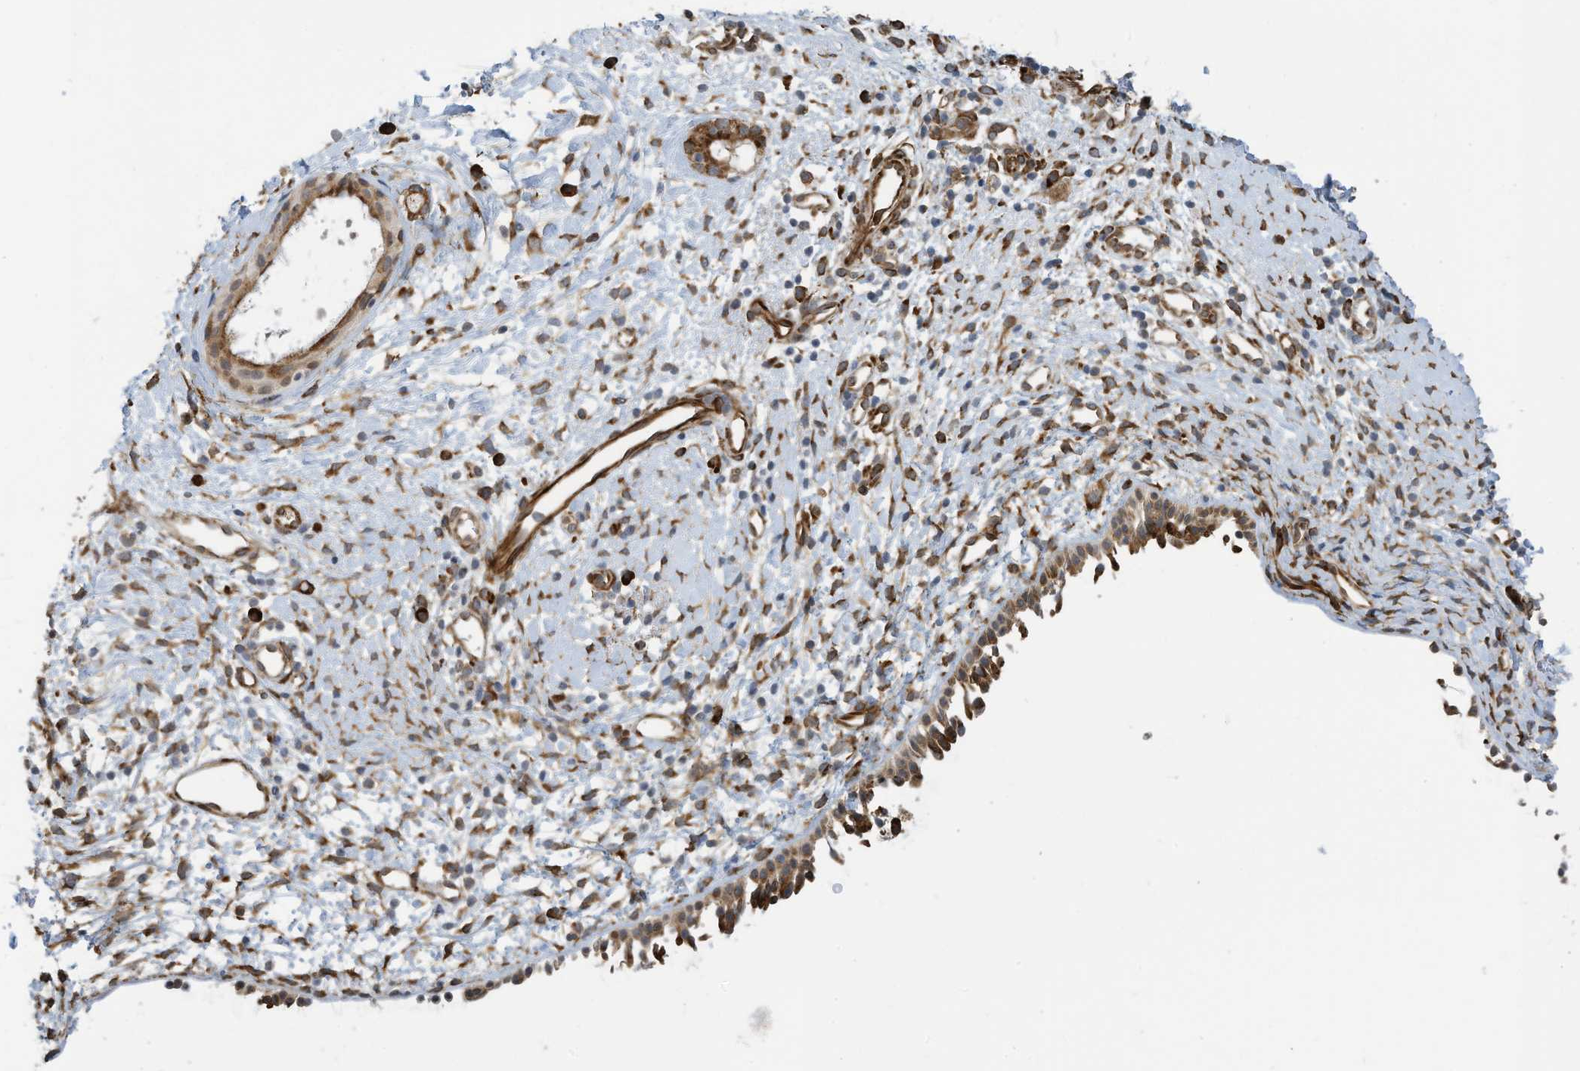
{"staining": {"intensity": "moderate", "quantity": ">75%", "location": "cytoplasmic/membranous"}, "tissue": "nasopharynx", "cell_type": "Respiratory epithelial cells", "image_type": "normal", "snomed": [{"axis": "morphology", "description": "Normal tissue, NOS"}, {"axis": "topography", "description": "Nasopharynx"}], "caption": "Immunohistochemical staining of normal human nasopharynx demonstrates medium levels of moderate cytoplasmic/membranous staining in about >75% of respiratory epithelial cells. (Brightfield microscopy of DAB IHC at high magnification).", "gene": "ZBTB45", "patient": {"sex": "male", "age": 22}}